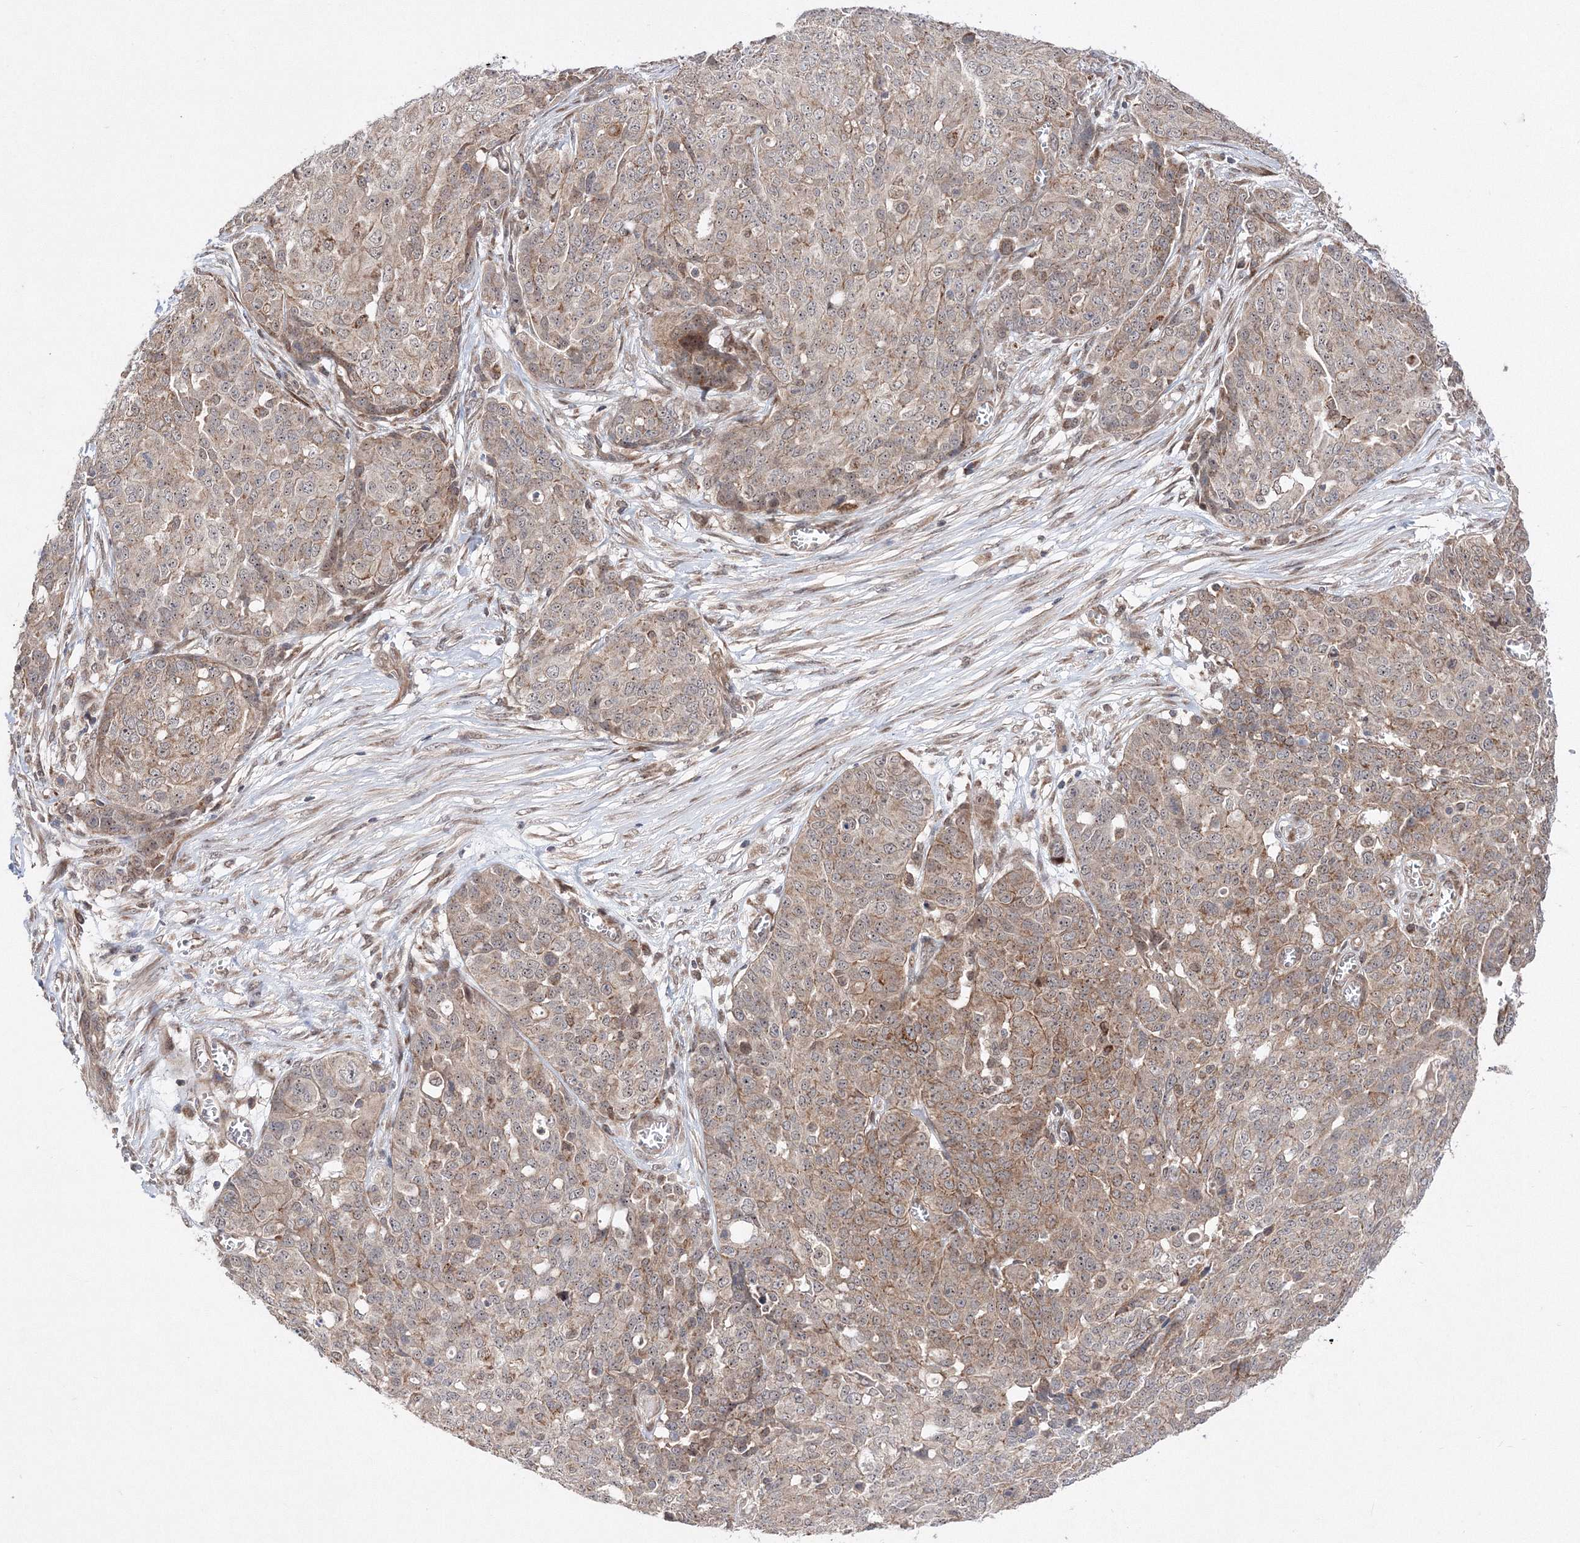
{"staining": {"intensity": "weak", "quantity": ">75%", "location": "cytoplasmic/membranous"}, "tissue": "ovarian cancer", "cell_type": "Tumor cells", "image_type": "cancer", "snomed": [{"axis": "morphology", "description": "Cystadenocarcinoma, serous, NOS"}, {"axis": "topography", "description": "Soft tissue"}, {"axis": "topography", "description": "Ovary"}], "caption": "Brown immunohistochemical staining in ovarian cancer (serous cystadenocarcinoma) demonstrates weak cytoplasmic/membranous staining in approximately >75% of tumor cells. The protein of interest is shown in brown color, while the nuclei are stained blue.", "gene": "DALRD3", "patient": {"sex": "female", "age": 57}}